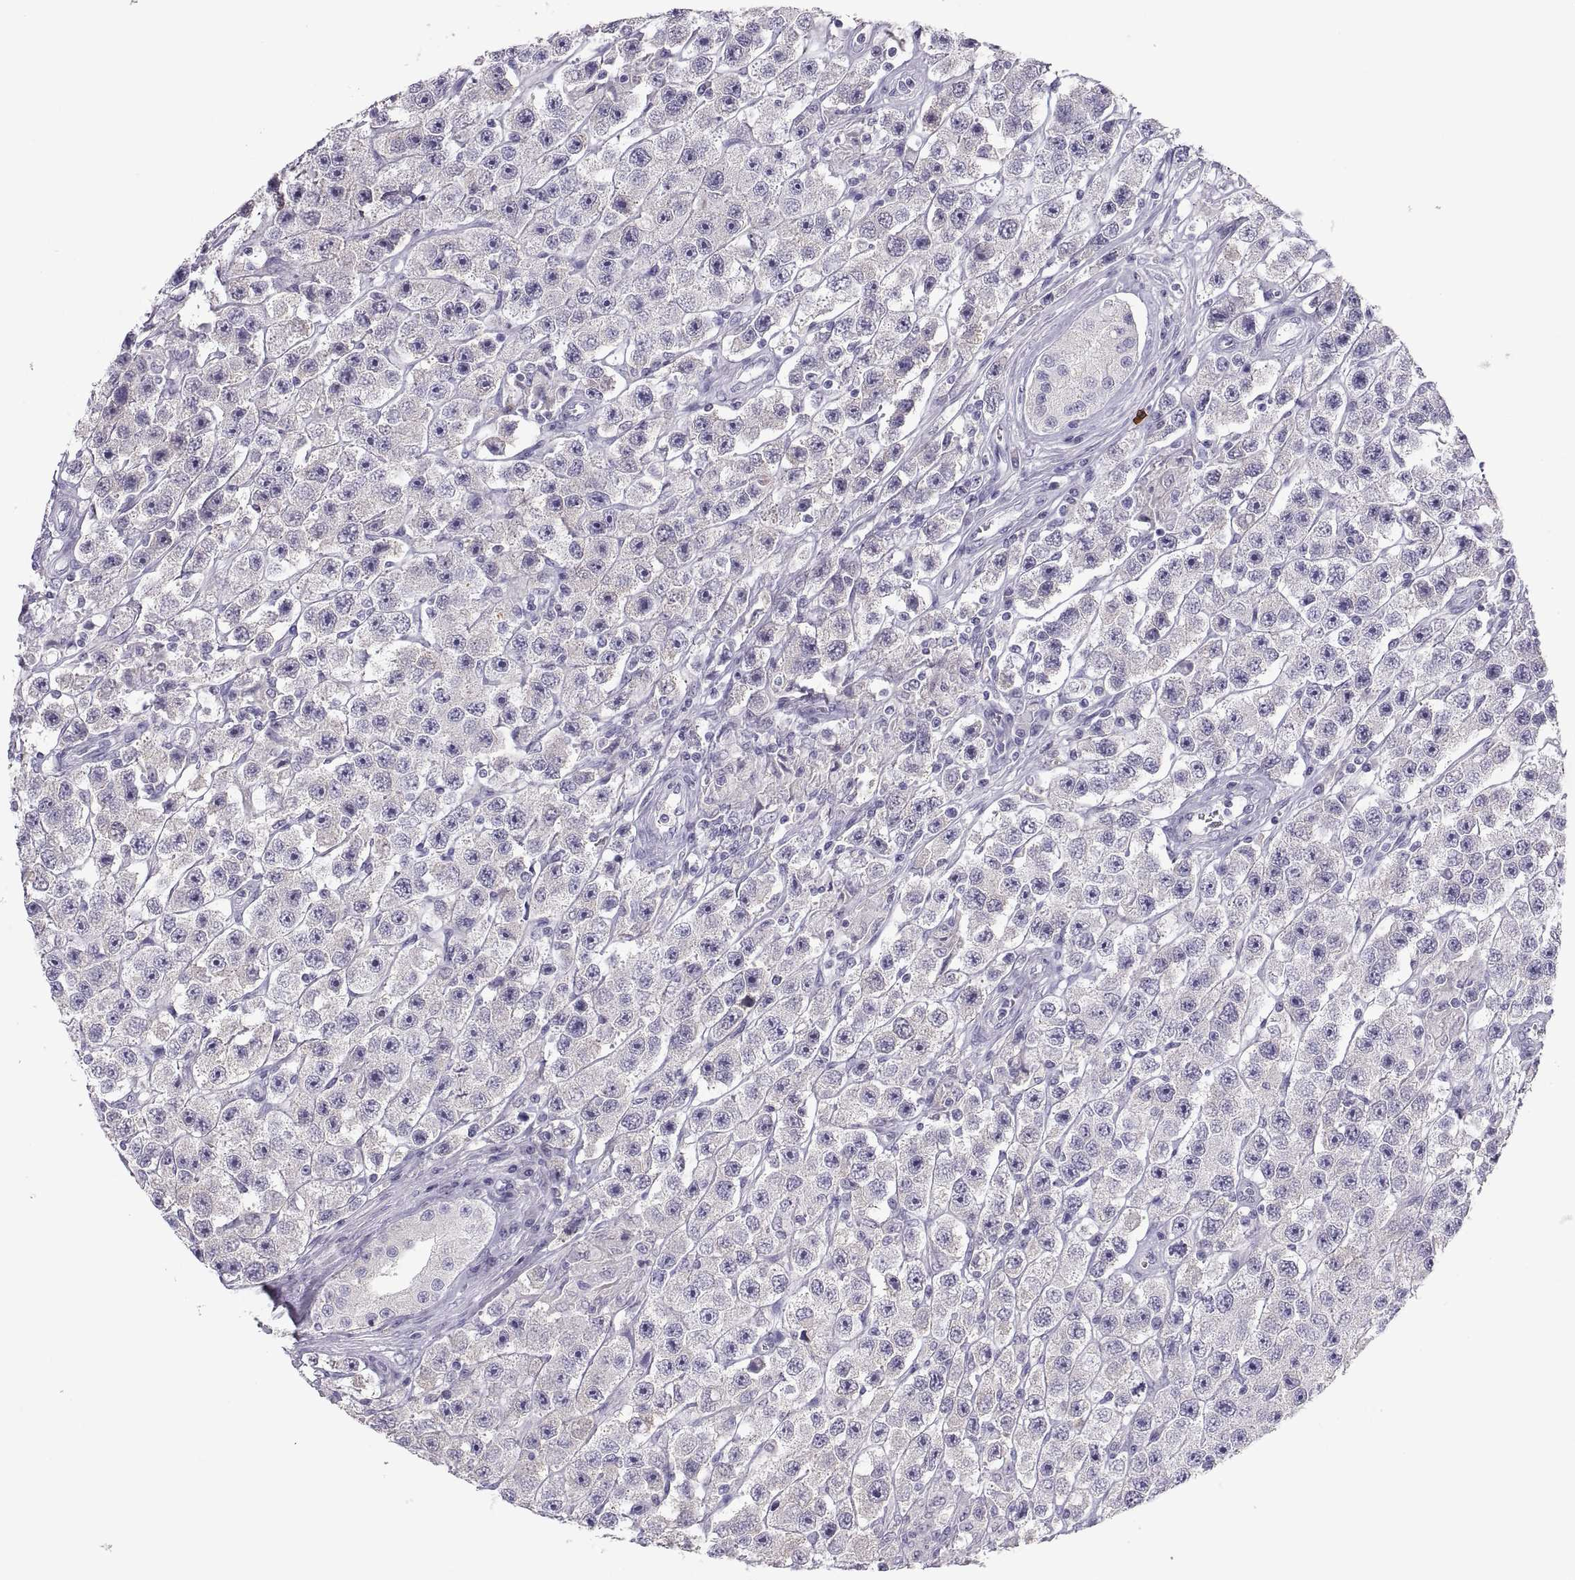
{"staining": {"intensity": "negative", "quantity": "none", "location": "none"}, "tissue": "testis cancer", "cell_type": "Tumor cells", "image_type": "cancer", "snomed": [{"axis": "morphology", "description": "Seminoma, NOS"}, {"axis": "topography", "description": "Testis"}], "caption": "Tumor cells are negative for protein expression in human testis cancer.", "gene": "MAGEB2", "patient": {"sex": "male", "age": 45}}